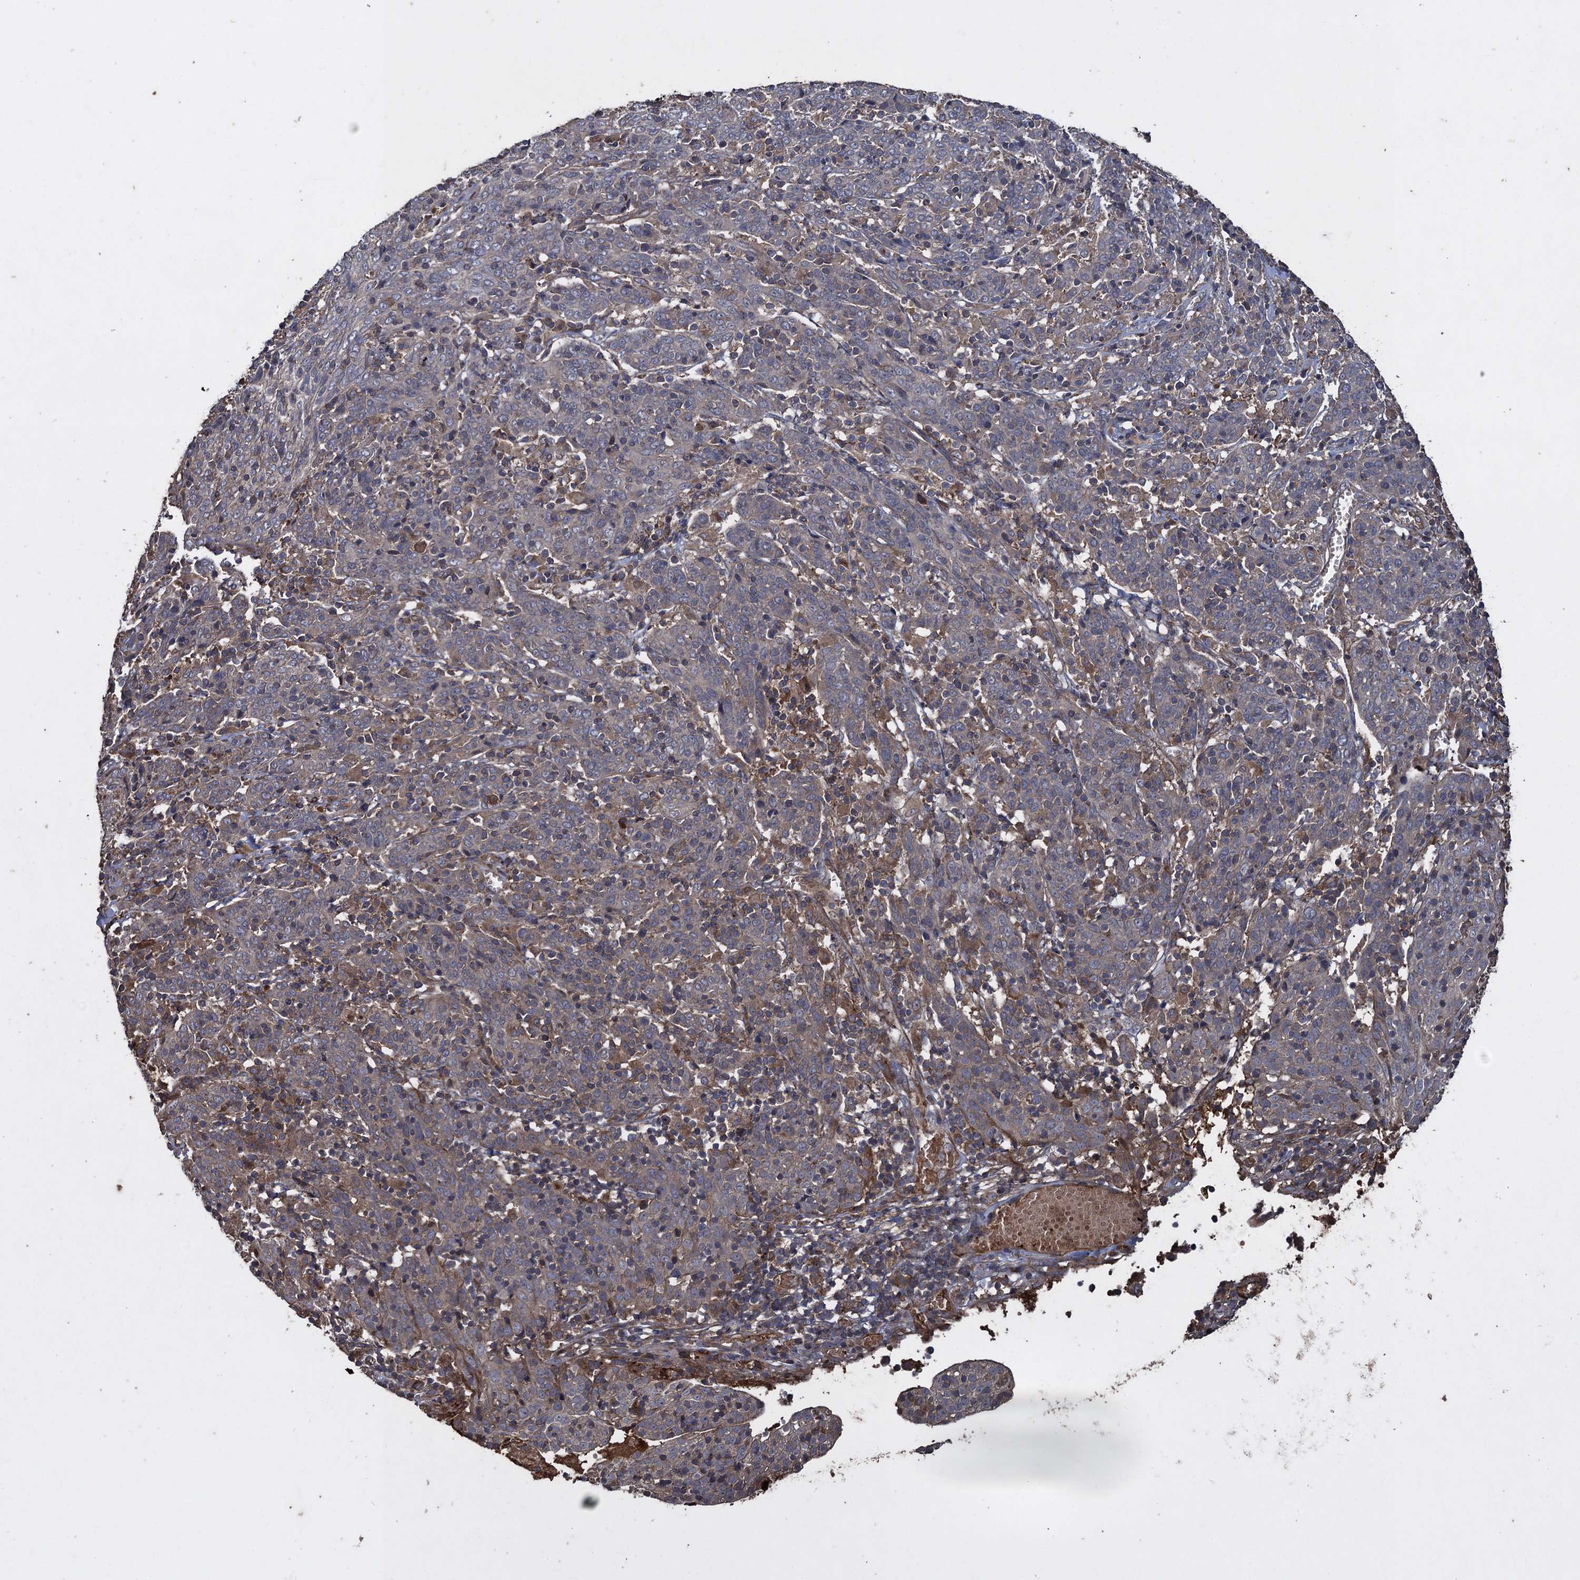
{"staining": {"intensity": "weak", "quantity": "<25%", "location": "cytoplasmic/membranous"}, "tissue": "cervical cancer", "cell_type": "Tumor cells", "image_type": "cancer", "snomed": [{"axis": "morphology", "description": "Squamous cell carcinoma, NOS"}, {"axis": "topography", "description": "Cervix"}], "caption": "An image of cervical squamous cell carcinoma stained for a protein demonstrates no brown staining in tumor cells.", "gene": "TXNDC11", "patient": {"sex": "female", "age": 67}}